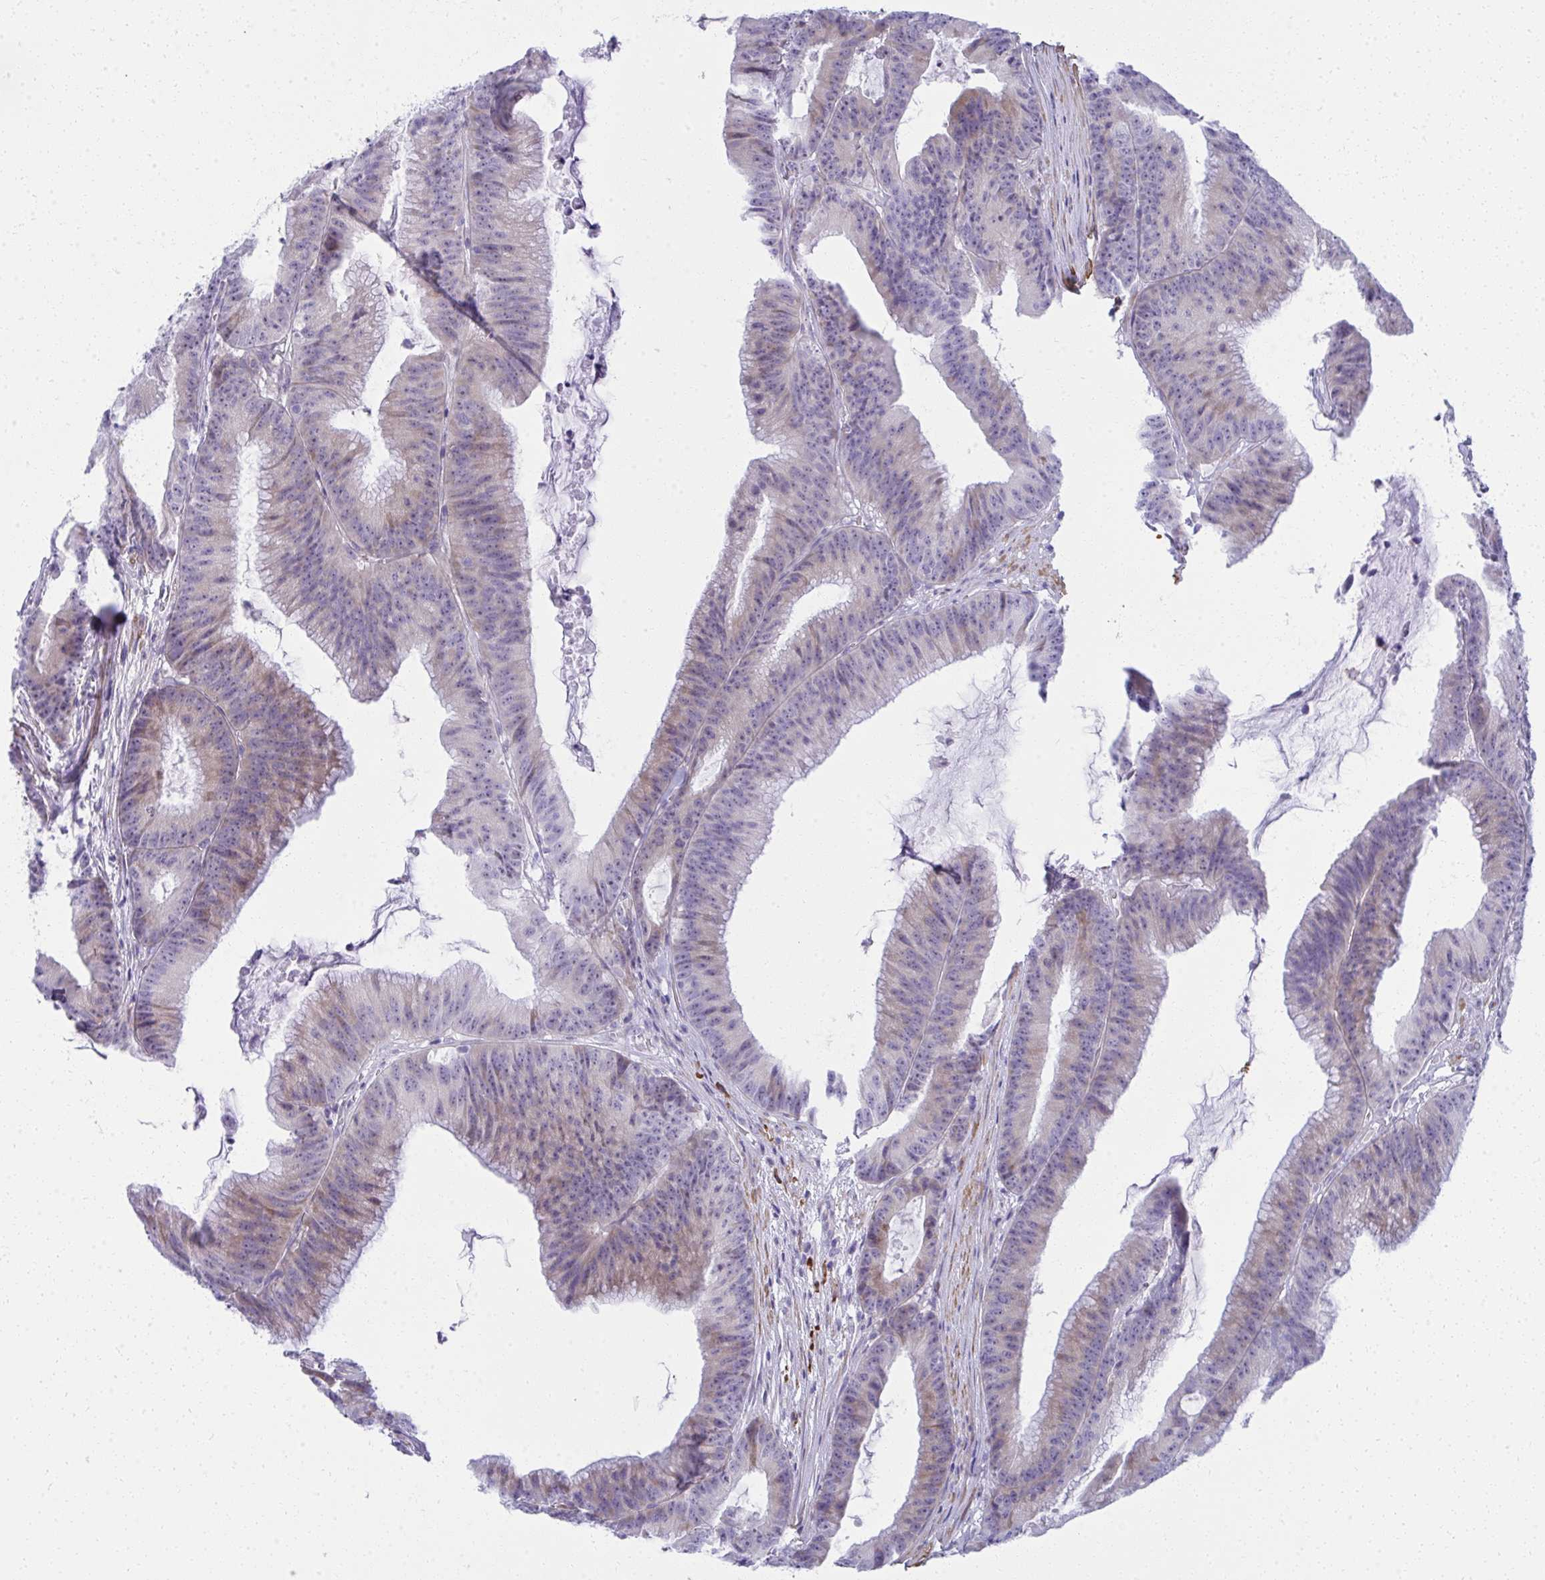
{"staining": {"intensity": "weak", "quantity": "25%-75%", "location": "cytoplasmic/membranous"}, "tissue": "colorectal cancer", "cell_type": "Tumor cells", "image_type": "cancer", "snomed": [{"axis": "morphology", "description": "Adenocarcinoma, NOS"}, {"axis": "topography", "description": "Colon"}], "caption": "DAB (3,3'-diaminobenzidine) immunohistochemical staining of human colorectal cancer reveals weak cytoplasmic/membranous protein positivity in about 25%-75% of tumor cells.", "gene": "PUS7L", "patient": {"sex": "female", "age": 78}}